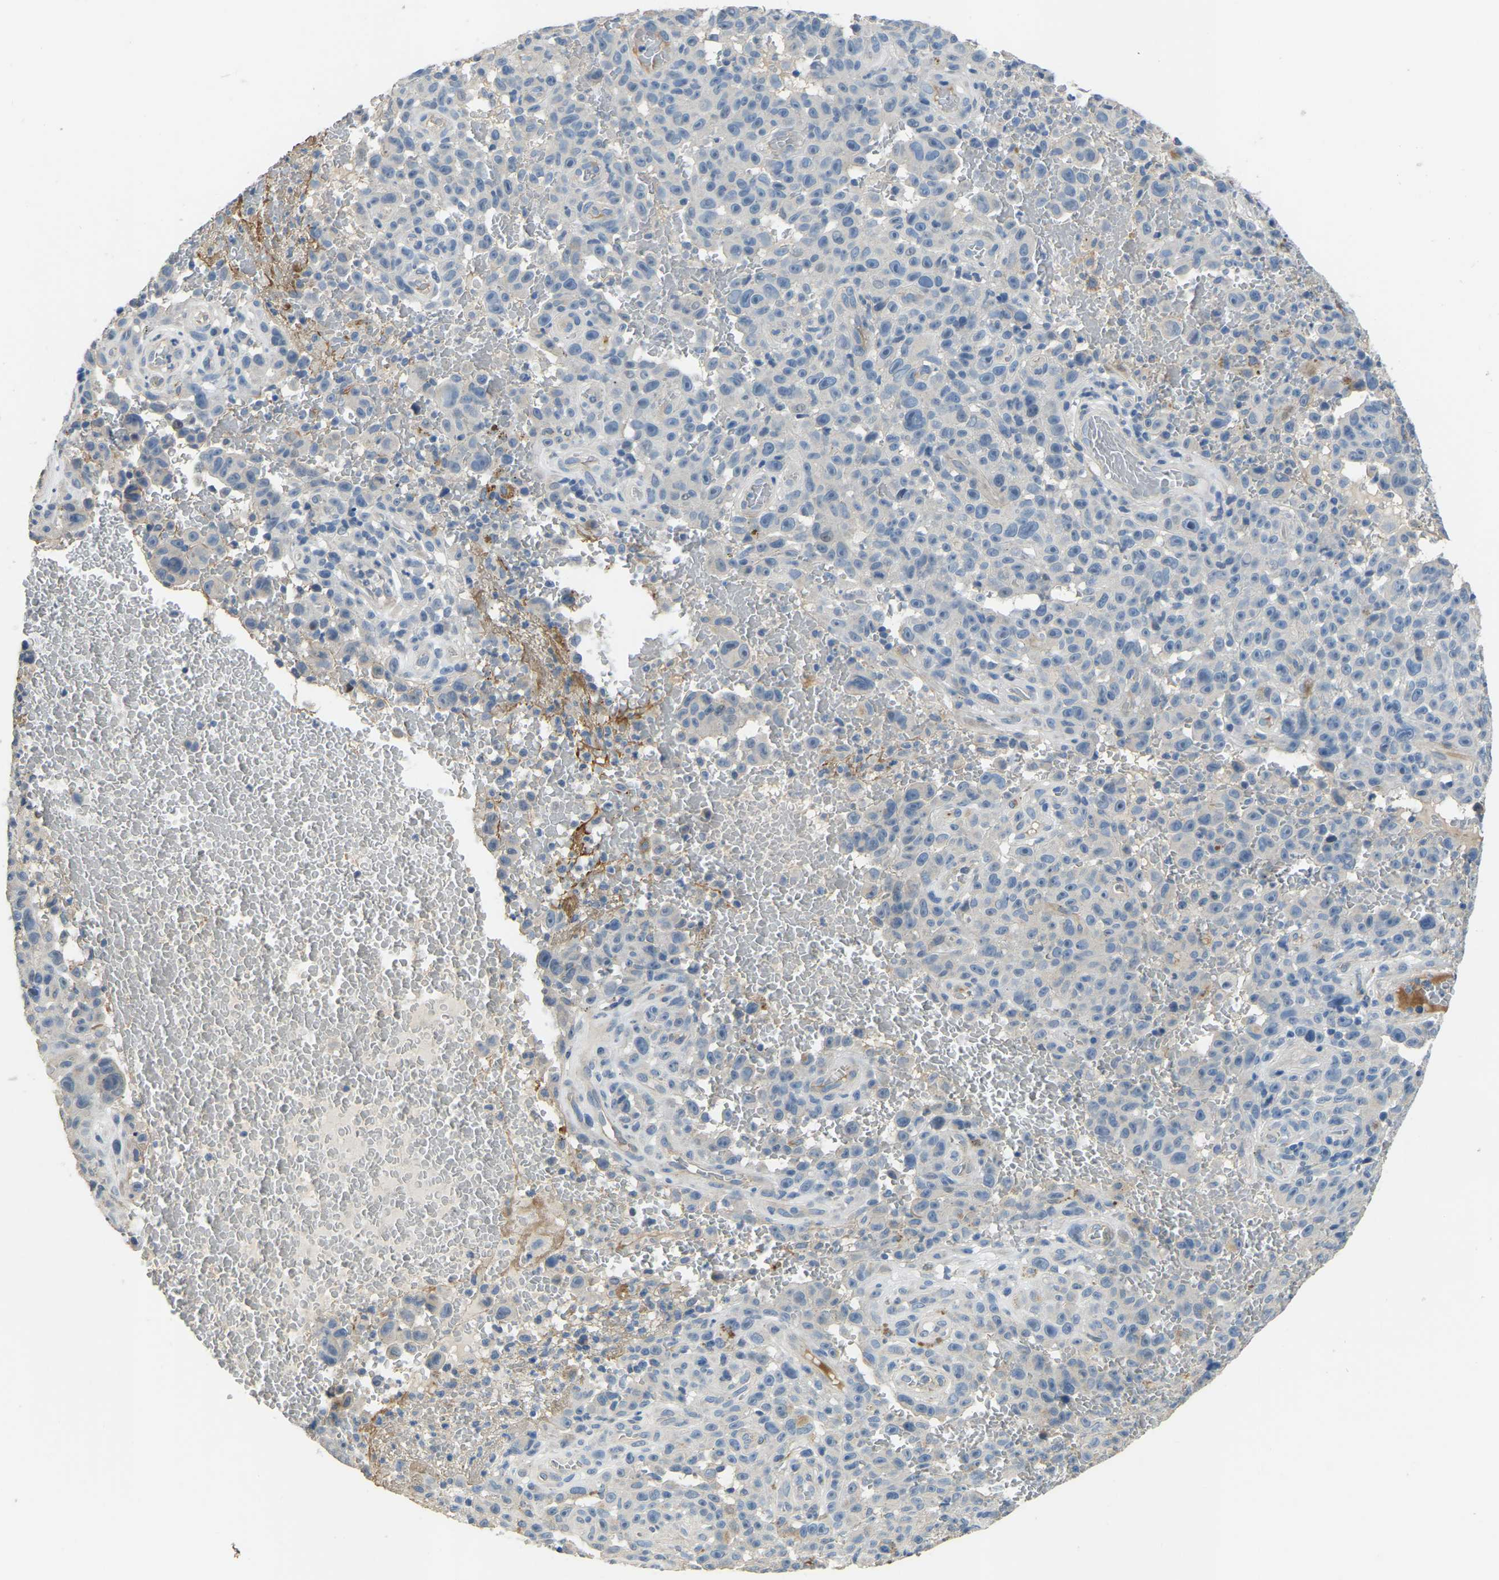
{"staining": {"intensity": "negative", "quantity": "none", "location": "none"}, "tissue": "melanoma", "cell_type": "Tumor cells", "image_type": "cancer", "snomed": [{"axis": "morphology", "description": "Malignant melanoma, NOS"}, {"axis": "topography", "description": "Skin"}], "caption": "Immunohistochemistry histopathology image of melanoma stained for a protein (brown), which displays no expression in tumor cells.", "gene": "HIGD2B", "patient": {"sex": "female", "age": 82}}